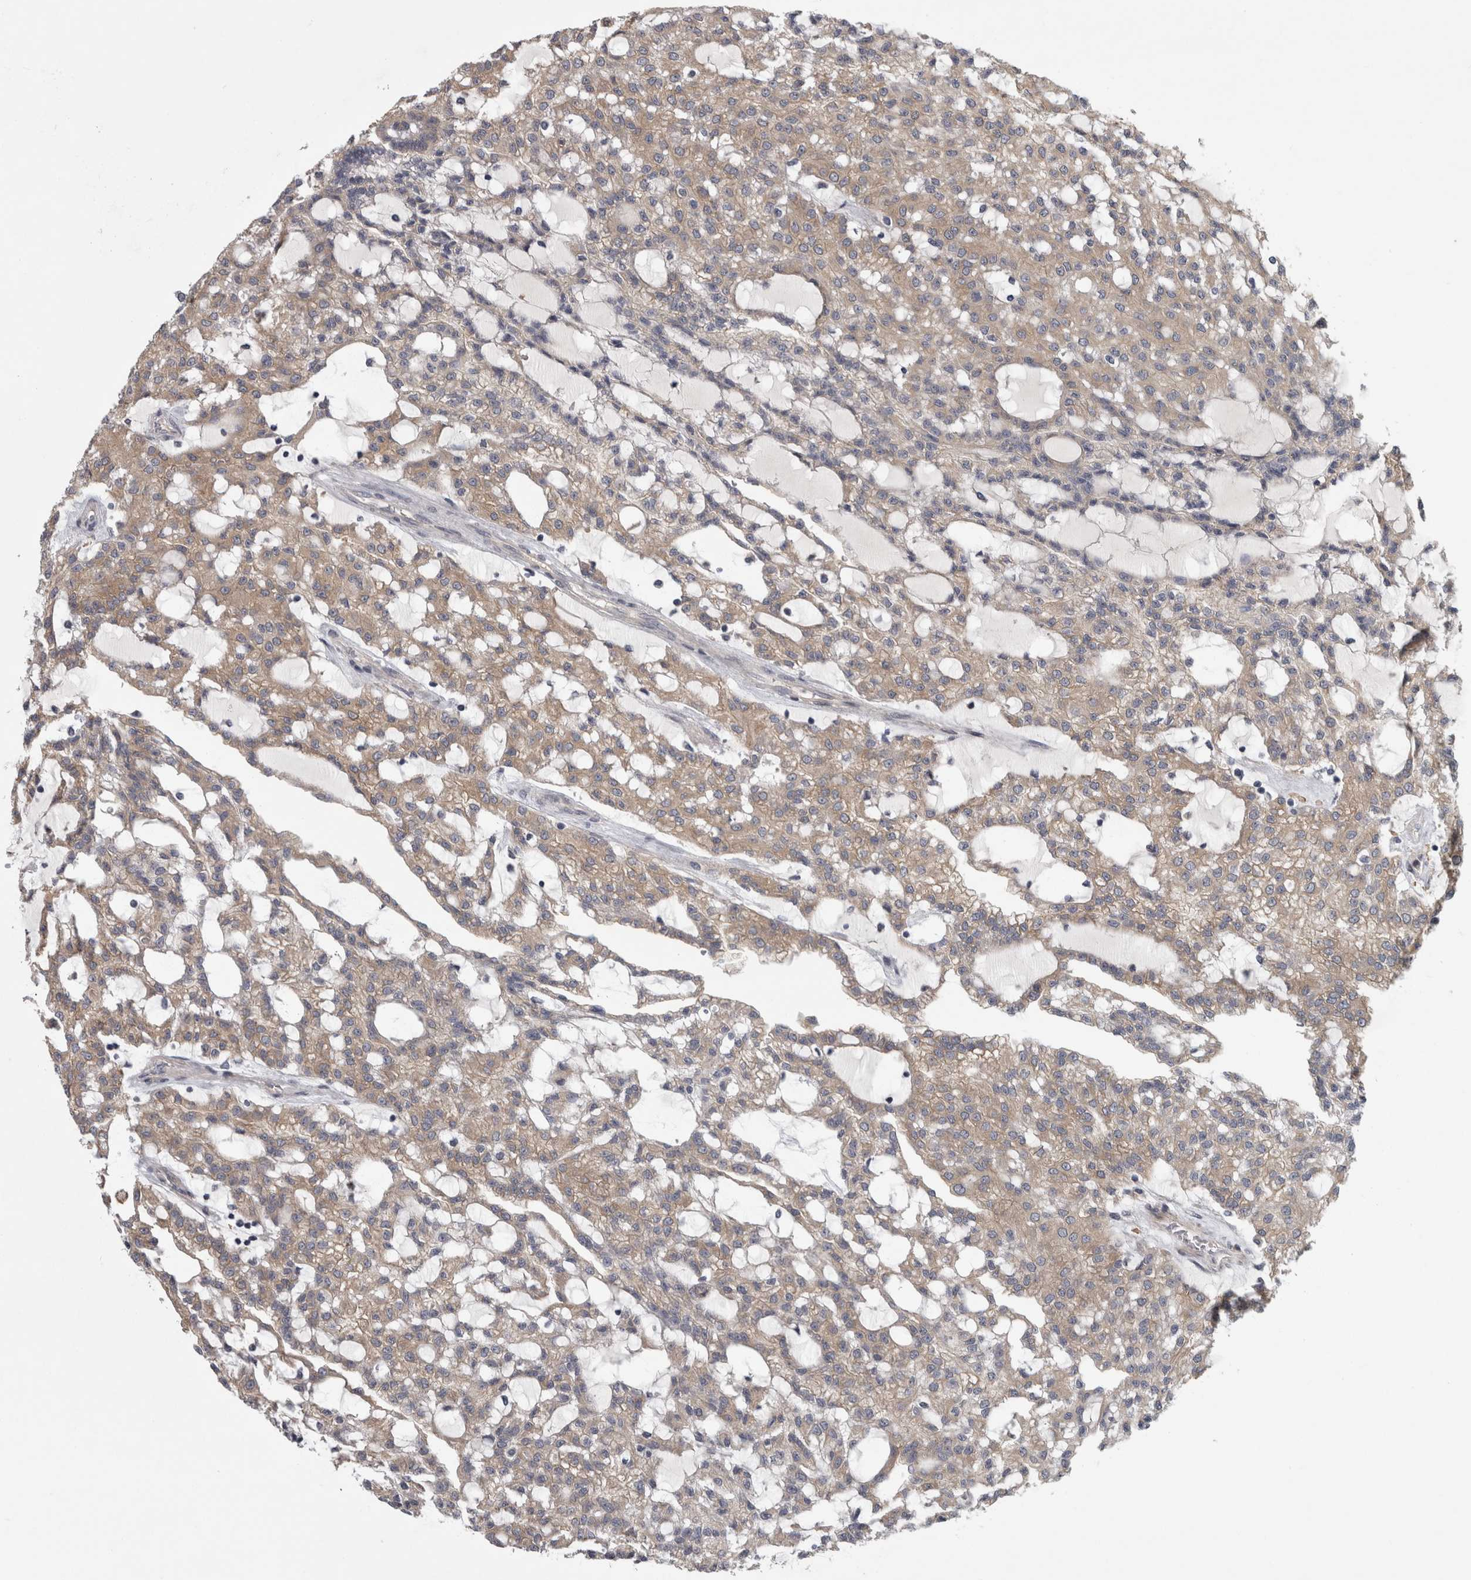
{"staining": {"intensity": "moderate", "quantity": ">75%", "location": "cytoplasmic/membranous"}, "tissue": "renal cancer", "cell_type": "Tumor cells", "image_type": "cancer", "snomed": [{"axis": "morphology", "description": "Adenocarcinoma, NOS"}, {"axis": "topography", "description": "Kidney"}], "caption": "Immunohistochemistry (IHC) micrograph of neoplastic tissue: adenocarcinoma (renal) stained using immunohistochemistry displays medium levels of moderate protein expression localized specifically in the cytoplasmic/membranous of tumor cells, appearing as a cytoplasmic/membranous brown color.", "gene": "PRKCI", "patient": {"sex": "male", "age": 63}}